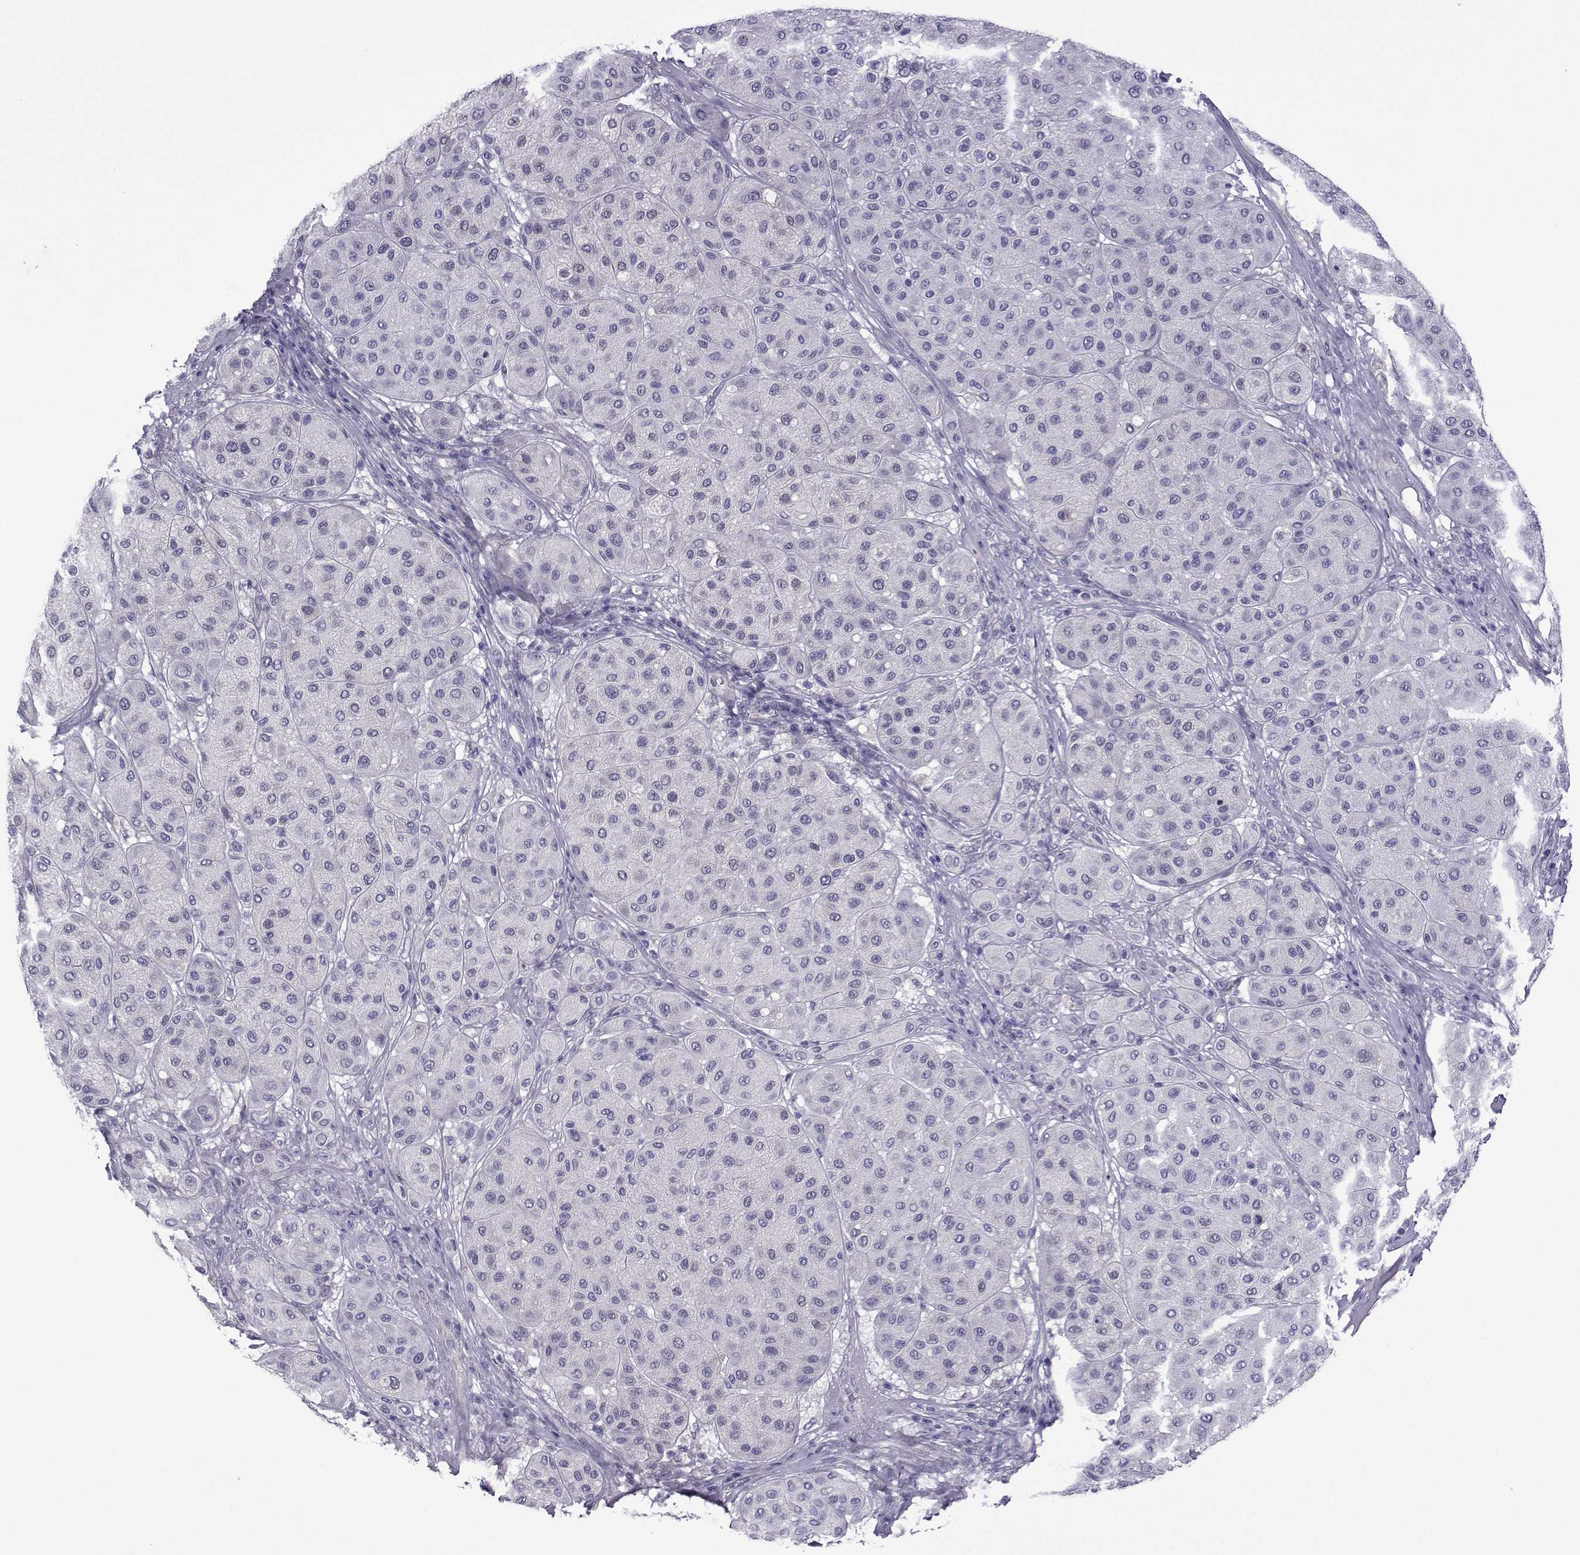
{"staining": {"intensity": "negative", "quantity": "none", "location": "none"}, "tissue": "melanoma", "cell_type": "Tumor cells", "image_type": "cancer", "snomed": [{"axis": "morphology", "description": "Malignant melanoma, Metastatic site"}, {"axis": "topography", "description": "Smooth muscle"}], "caption": "This is an immunohistochemistry image of human malignant melanoma (metastatic site). There is no positivity in tumor cells.", "gene": "CFAP70", "patient": {"sex": "male", "age": 41}}